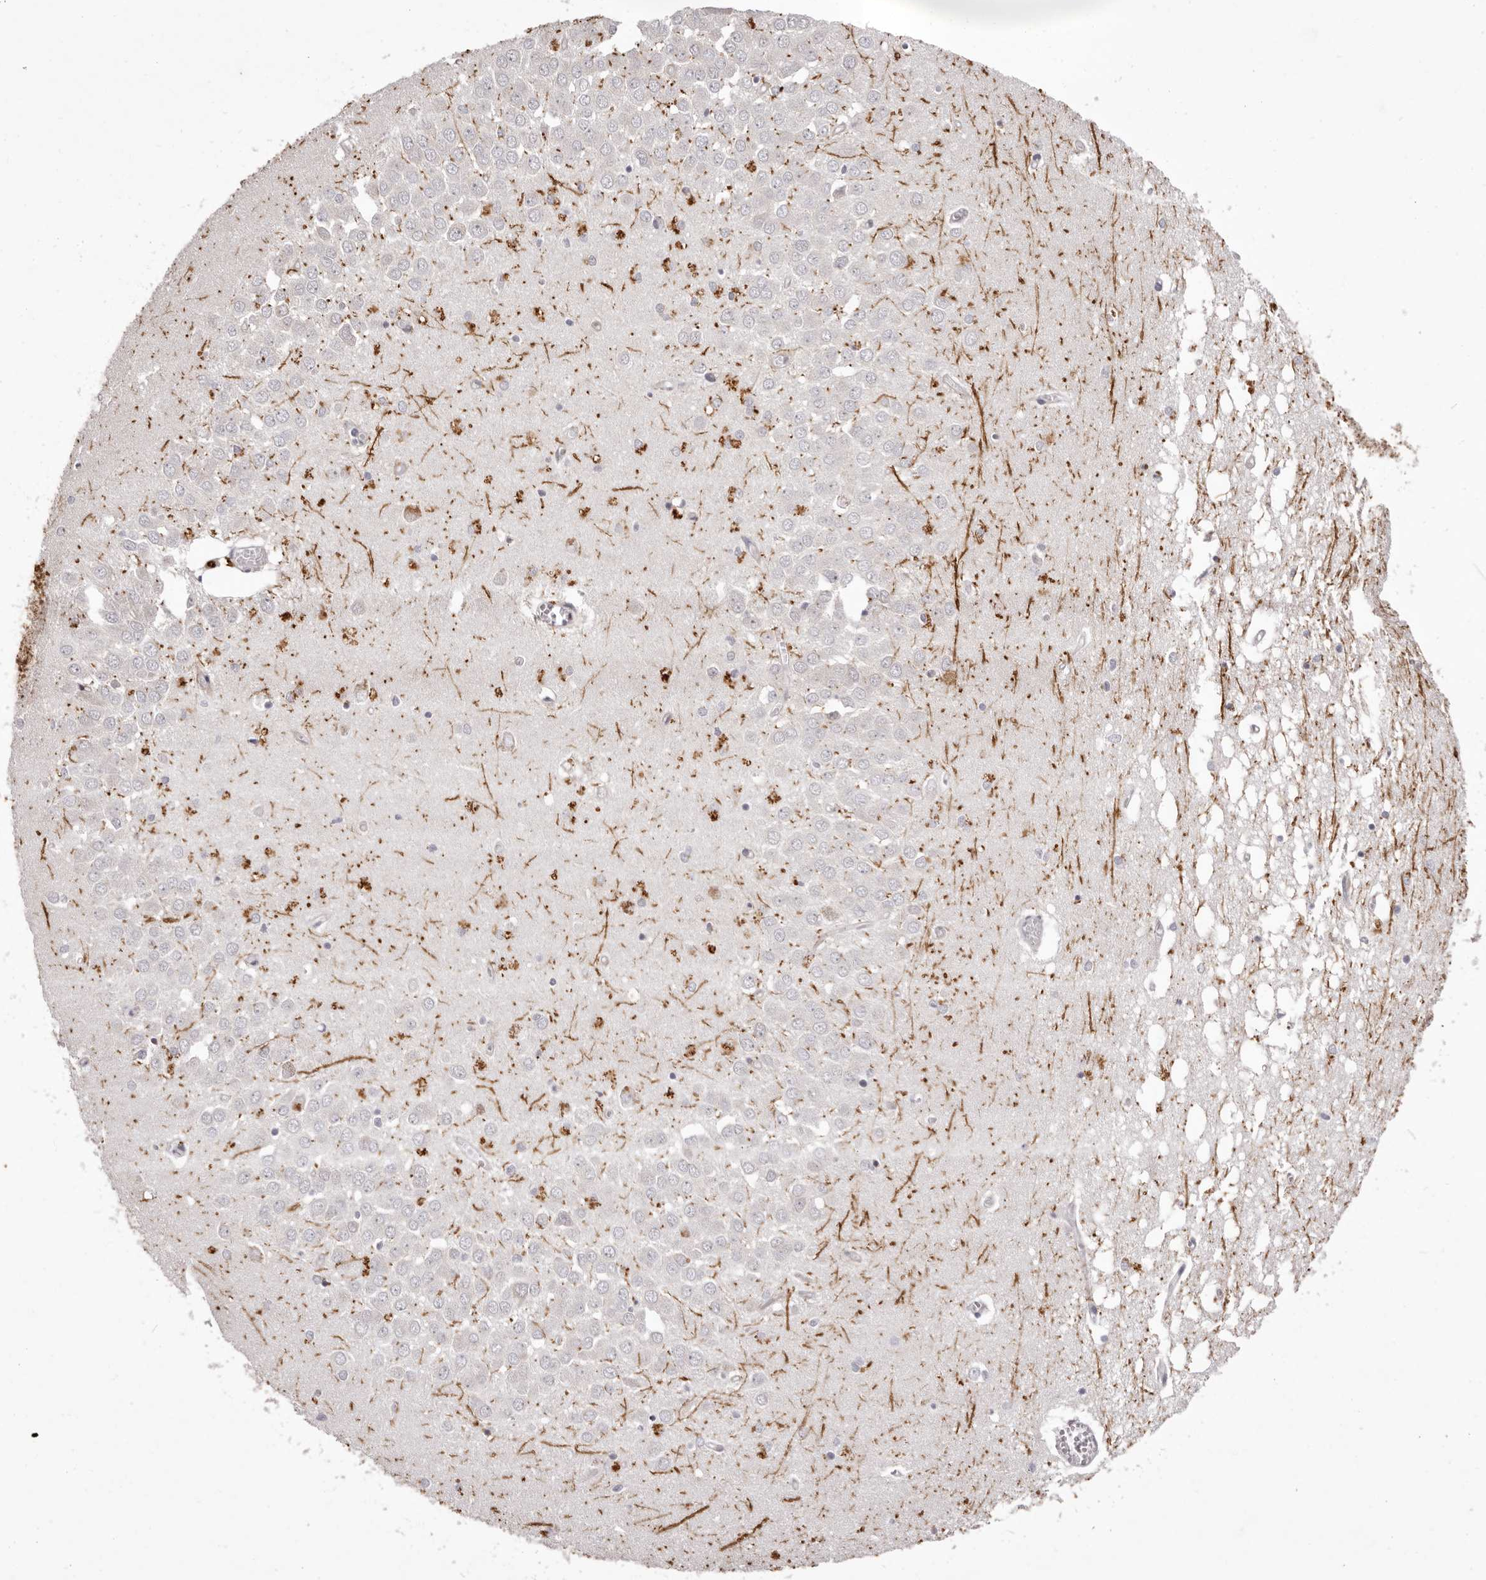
{"staining": {"intensity": "negative", "quantity": "none", "location": "none"}, "tissue": "hippocampus", "cell_type": "Glial cells", "image_type": "normal", "snomed": [{"axis": "morphology", "description": "Normal tissue, NOS"}, {"axis": "topography", "description": "Hippocampus"}], "caption": "This photomicrograph is of unremarkable hippocampus stained with IHC to label a protein in brown with the nuclei are counter-stained blue. There is no expression in glial cells. Nuclei are stained in blue.", "gene": "GARNL3", "patient": {"sex": "male", "age": 70}}